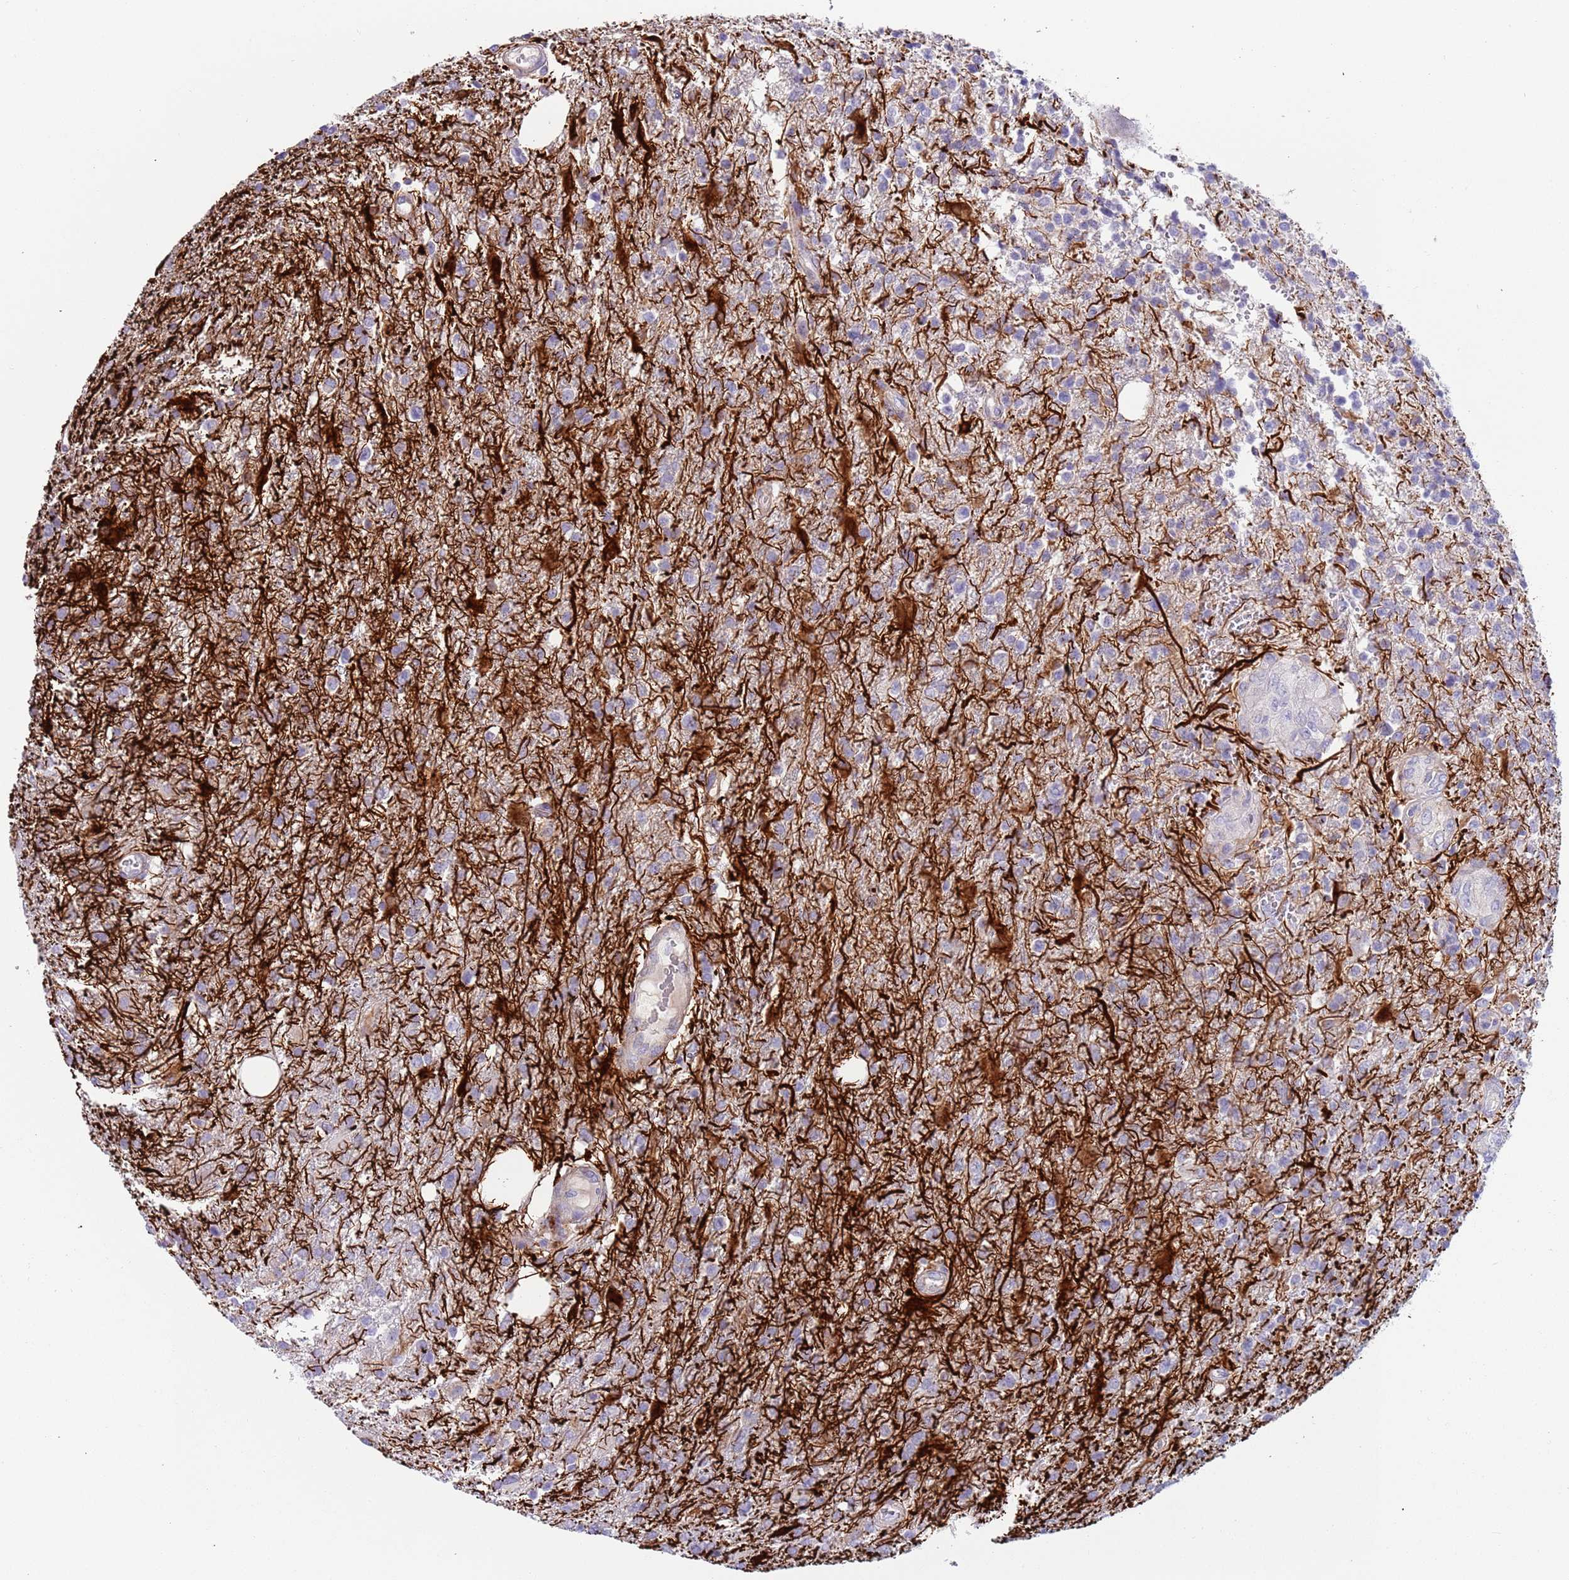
{"staining": {"intensity": "negative", "quantity": "none", "location": "none"}, "tissue": "glioma", "cell_type": "Tumor cells", "image_type": "cancer", "snomed": [{"axis": "morphology", "description": "Glioma, malignant, High grade"}, {"axis": "topography", "description": "Brain"}], "caption": "The image demonstrates no significant positivity in tumor cells of malignant glioma (high-grade).", "gene": "LRRN3", "patient": {"sex": "male", "age": 56}}